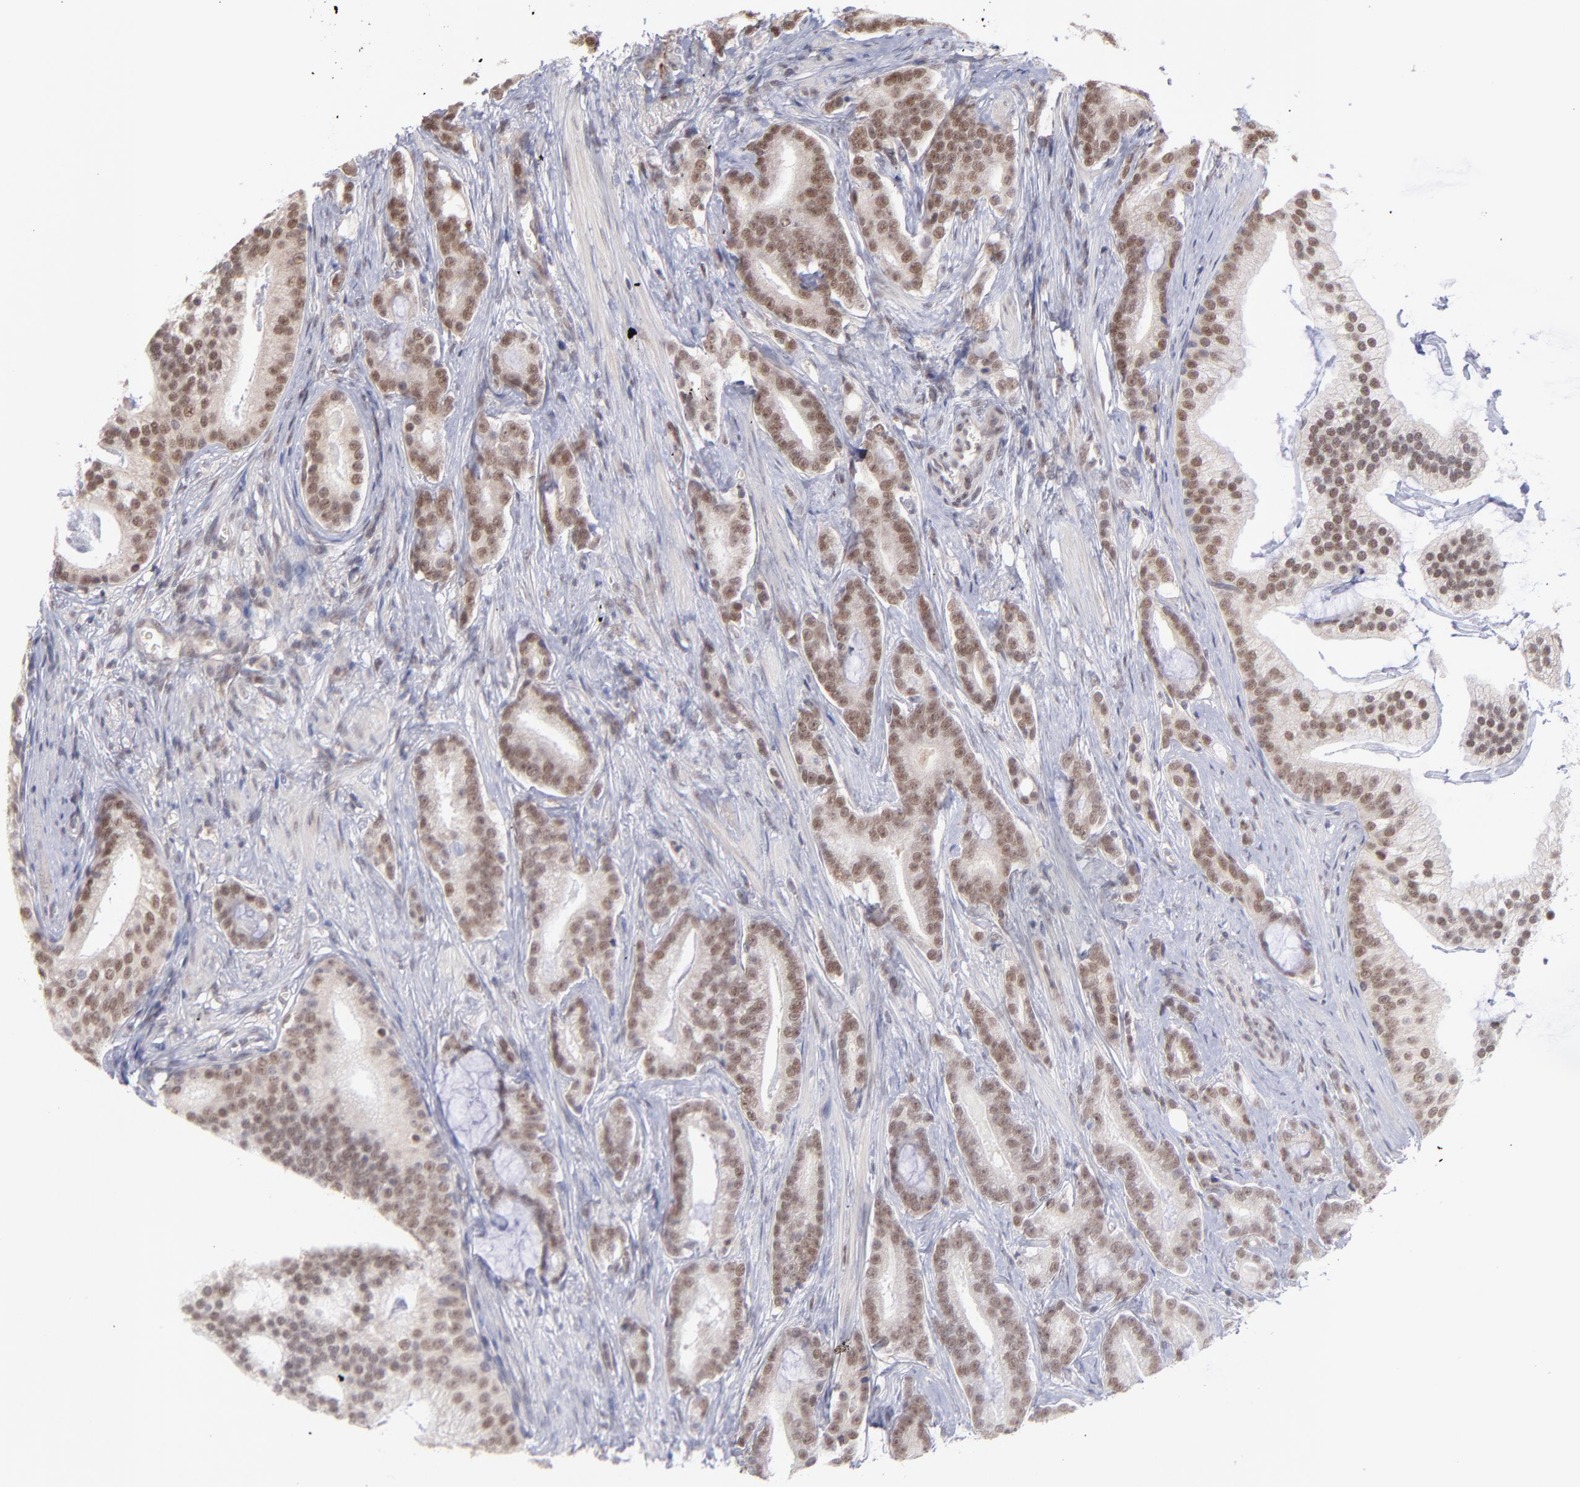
{"staining": {"intensity": "weak", "quantity": ">75%", "location": "nuclear"}, "tissue": "prostate cancer", "cell_type": "Tumor cells", "image_type": "cancer", "snomed": [{"axis": "morphology", "description": "Adenocarcinoma, Low grade"}, {"axis": "topography", "description": "Prostate"}], "caption": "Prostate cancer was stained to show a protein in brown. There is low levels of weak nuclear staining in approximately >75% of tumor cells. Using DAB (brown) and hematoxylin (blue) stains, captured at high magnification using brightfield microscopy.", "gene": "OAS1", "patient": {"sex": "male", "age": 58}}